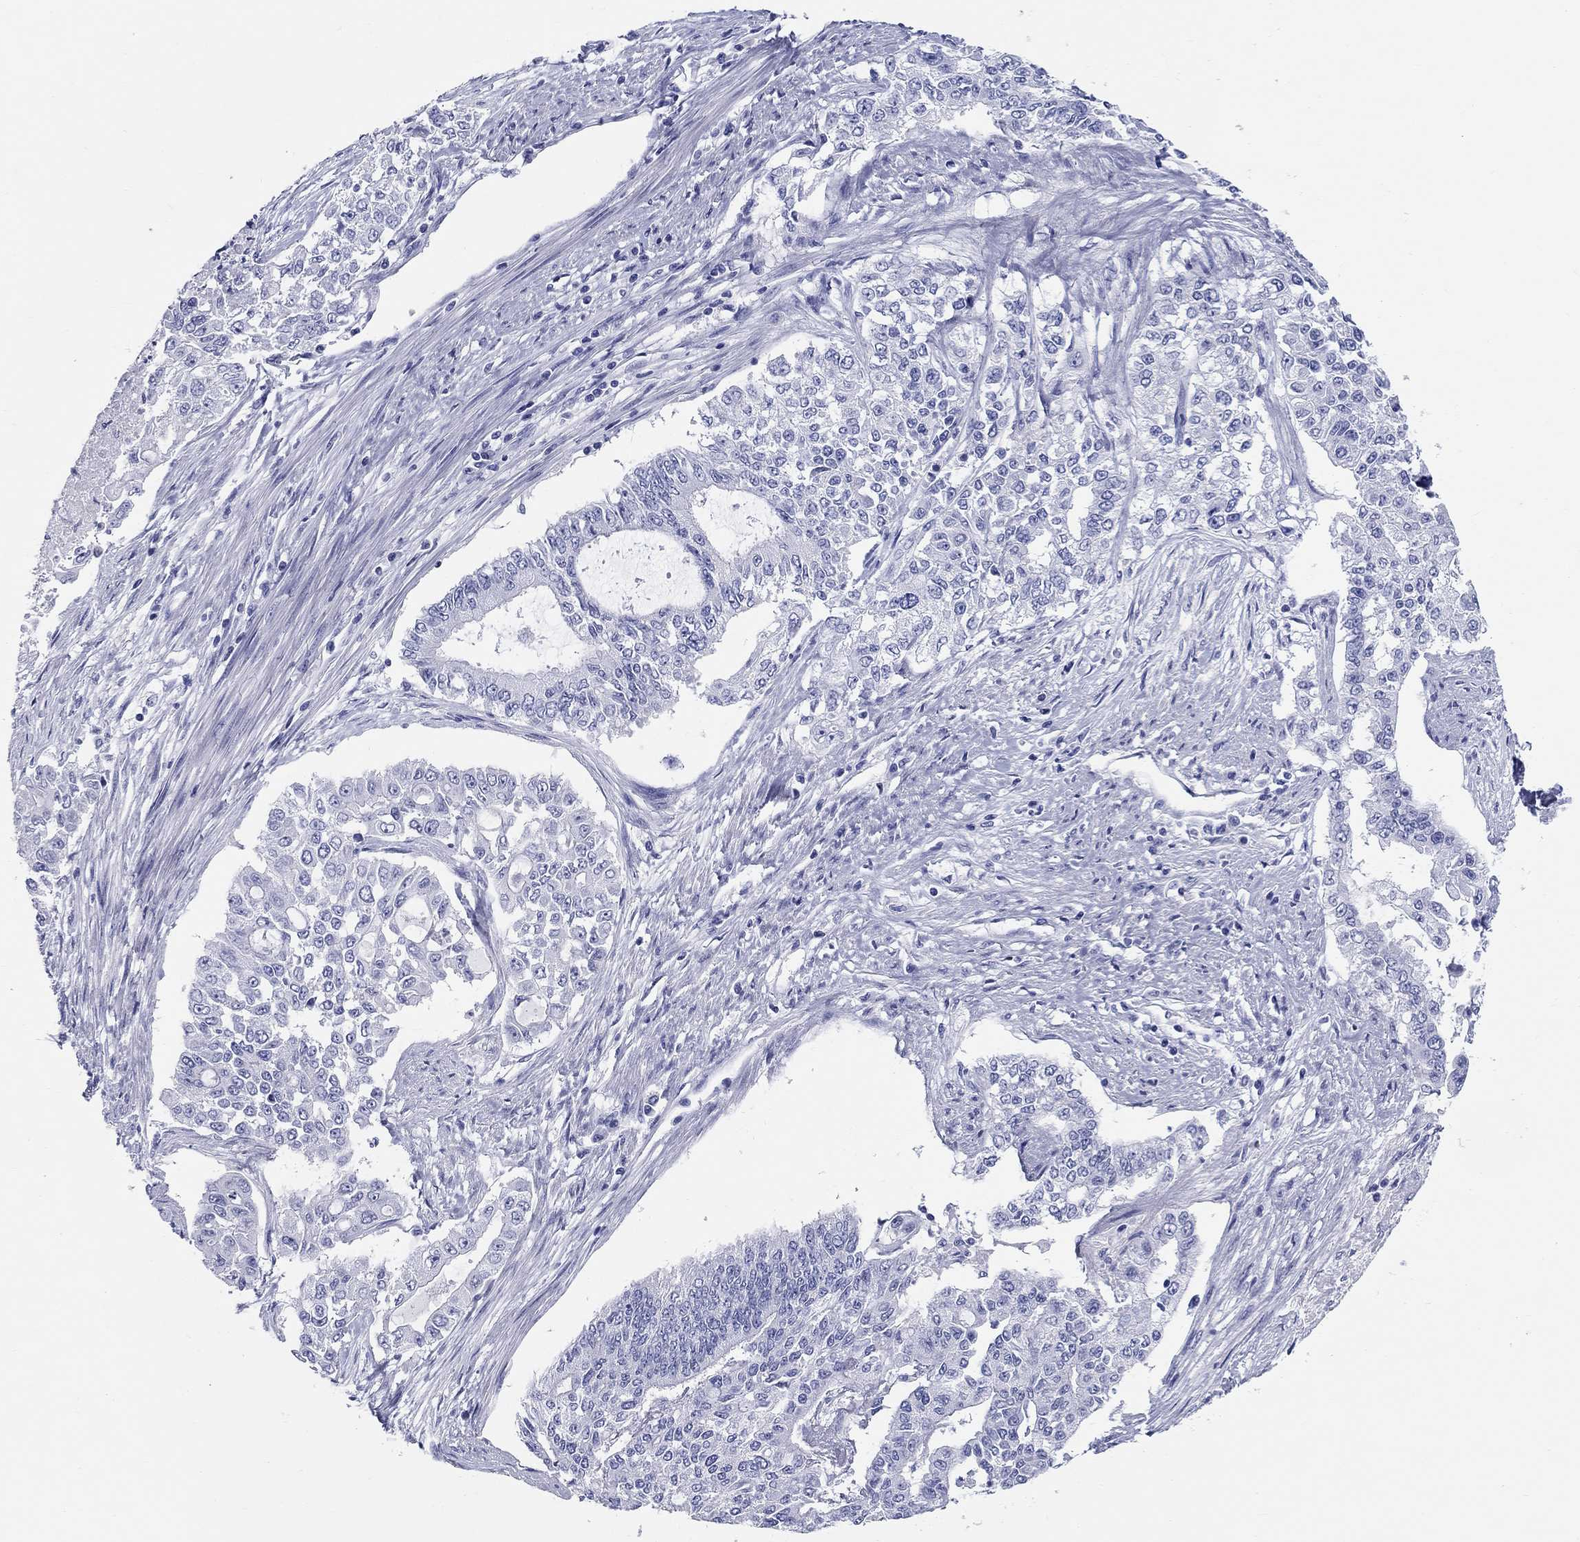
{"staining": {"intensity": "negative", "quantity": "none", "location": "none"}, "tissue": "endometrial cancer", "cell_type": "Tumor cells", "image_type": "cancer", "snomed": [{"axis": "morphology", "description": "Adenocarcinoma, NOS"}, {"axis": "topography", "description": "Uterus"}], "caption": "The immunohistochemistry (IHC) image has no significant expression in tumor cells of endometrial cancer (adenocarcinoma) tissue. (Stains: DAB (3,3'-diaminobenzidine) immunohistochemistry with hematoxylin counter stain, Microscopy: brightfield microscopy at high magnification).", "gene": "LAMP5", "patient": {"sex": "female", "age": 59}}